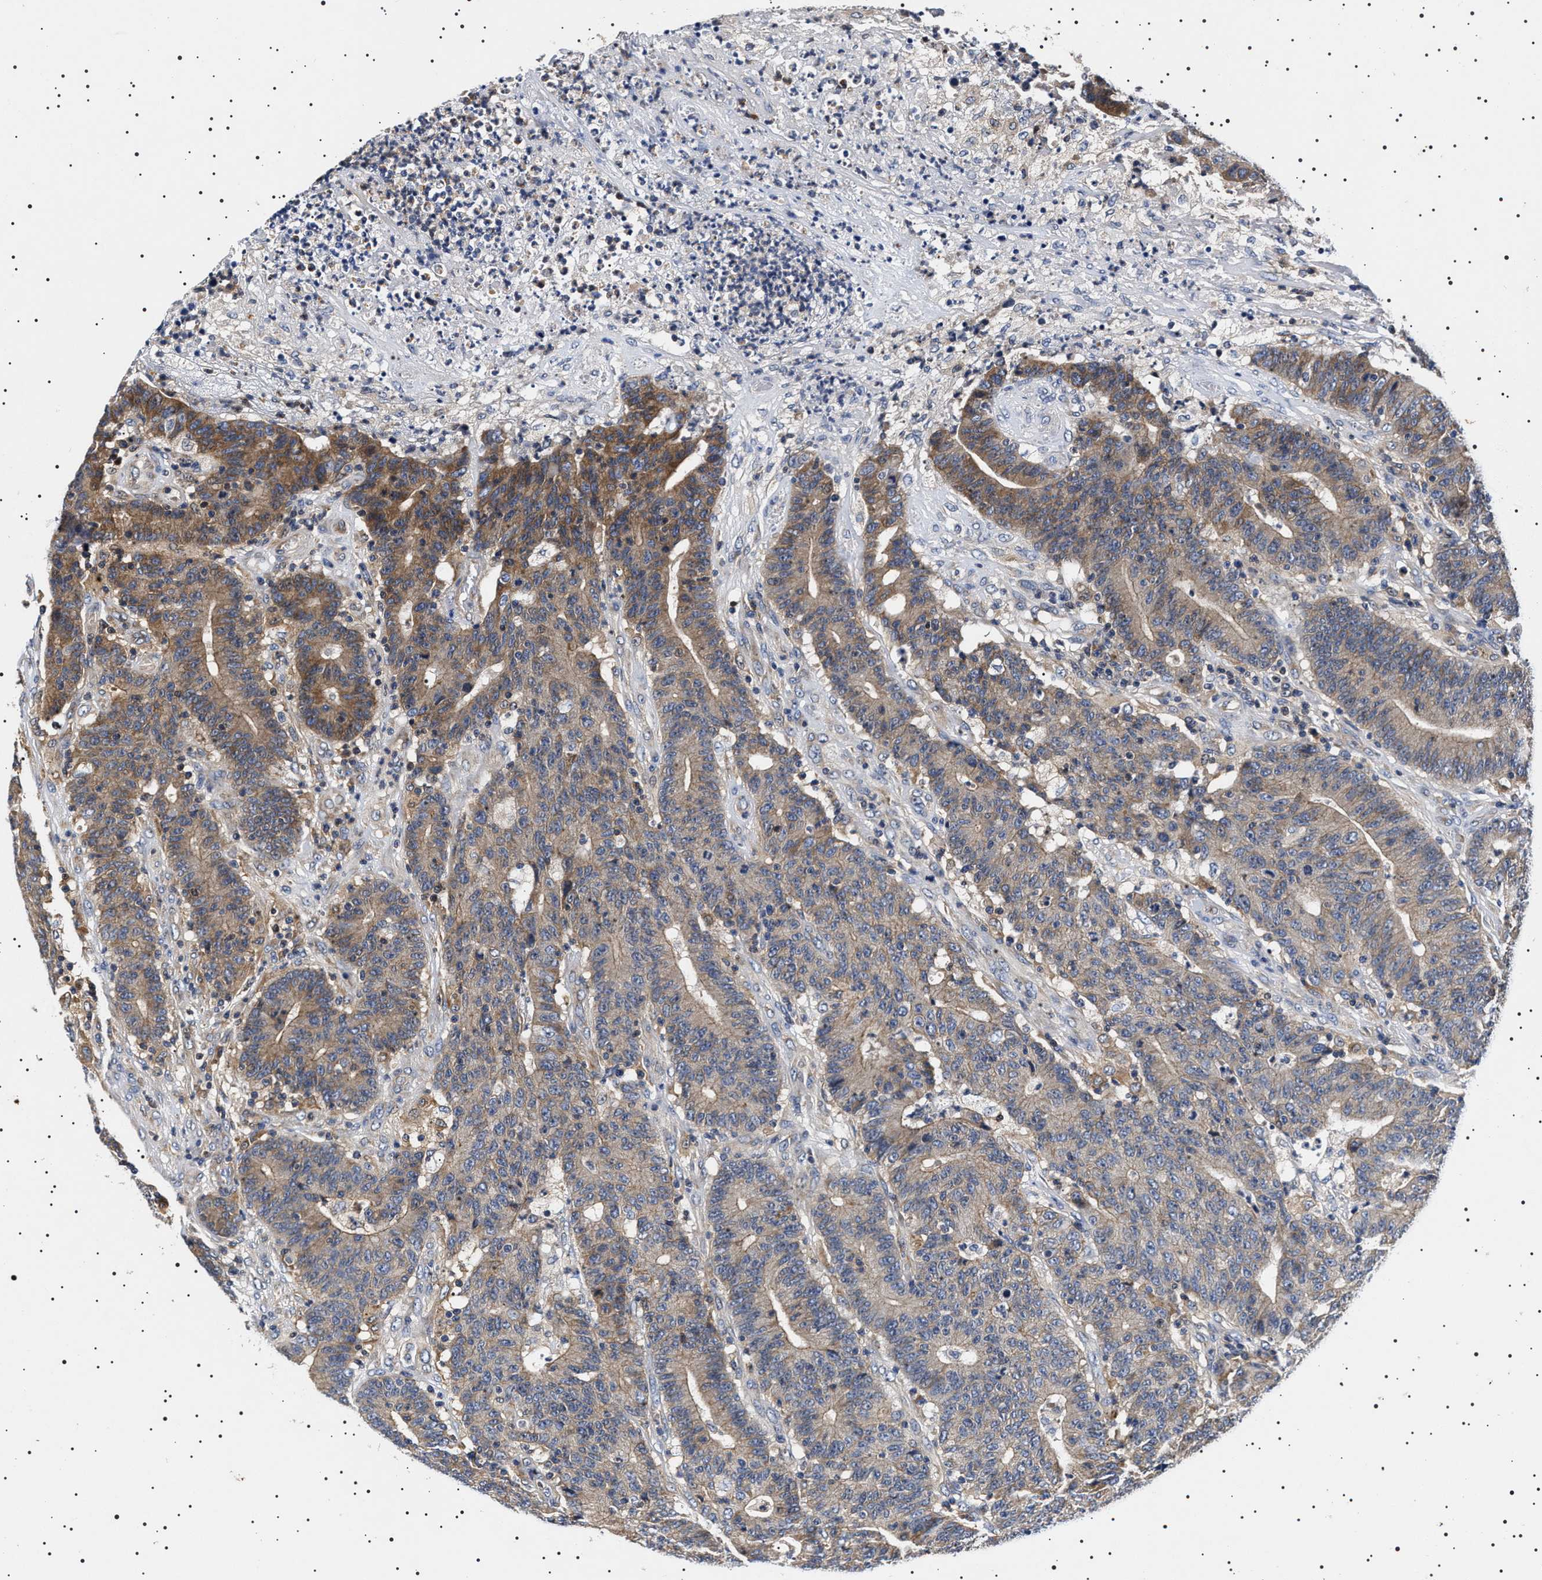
{"staining": {"intensity": "moderate", "quantity": "<25%", "location": "cytoplasmic/membranous"}, "tissue": "colorectal cancer", "cell_type": "Tumor cells", "image_type": "cancer", "snomed": [{"axis": "morphology", "description": "Normal tissue, NOS"}, {"axis": "morphology", "description": "Adenocarcinoma, NOS"}, {"axis": "topography", "description": "Colon"}], "caption": "This is an image of IHC staining of colorectal adenocarcinoma, which shows moderate staining in the cytoplasmic/membranous of tumor cells.", "gene": "SLC4A7", "patient": {"sex": "female", "age": 75}}